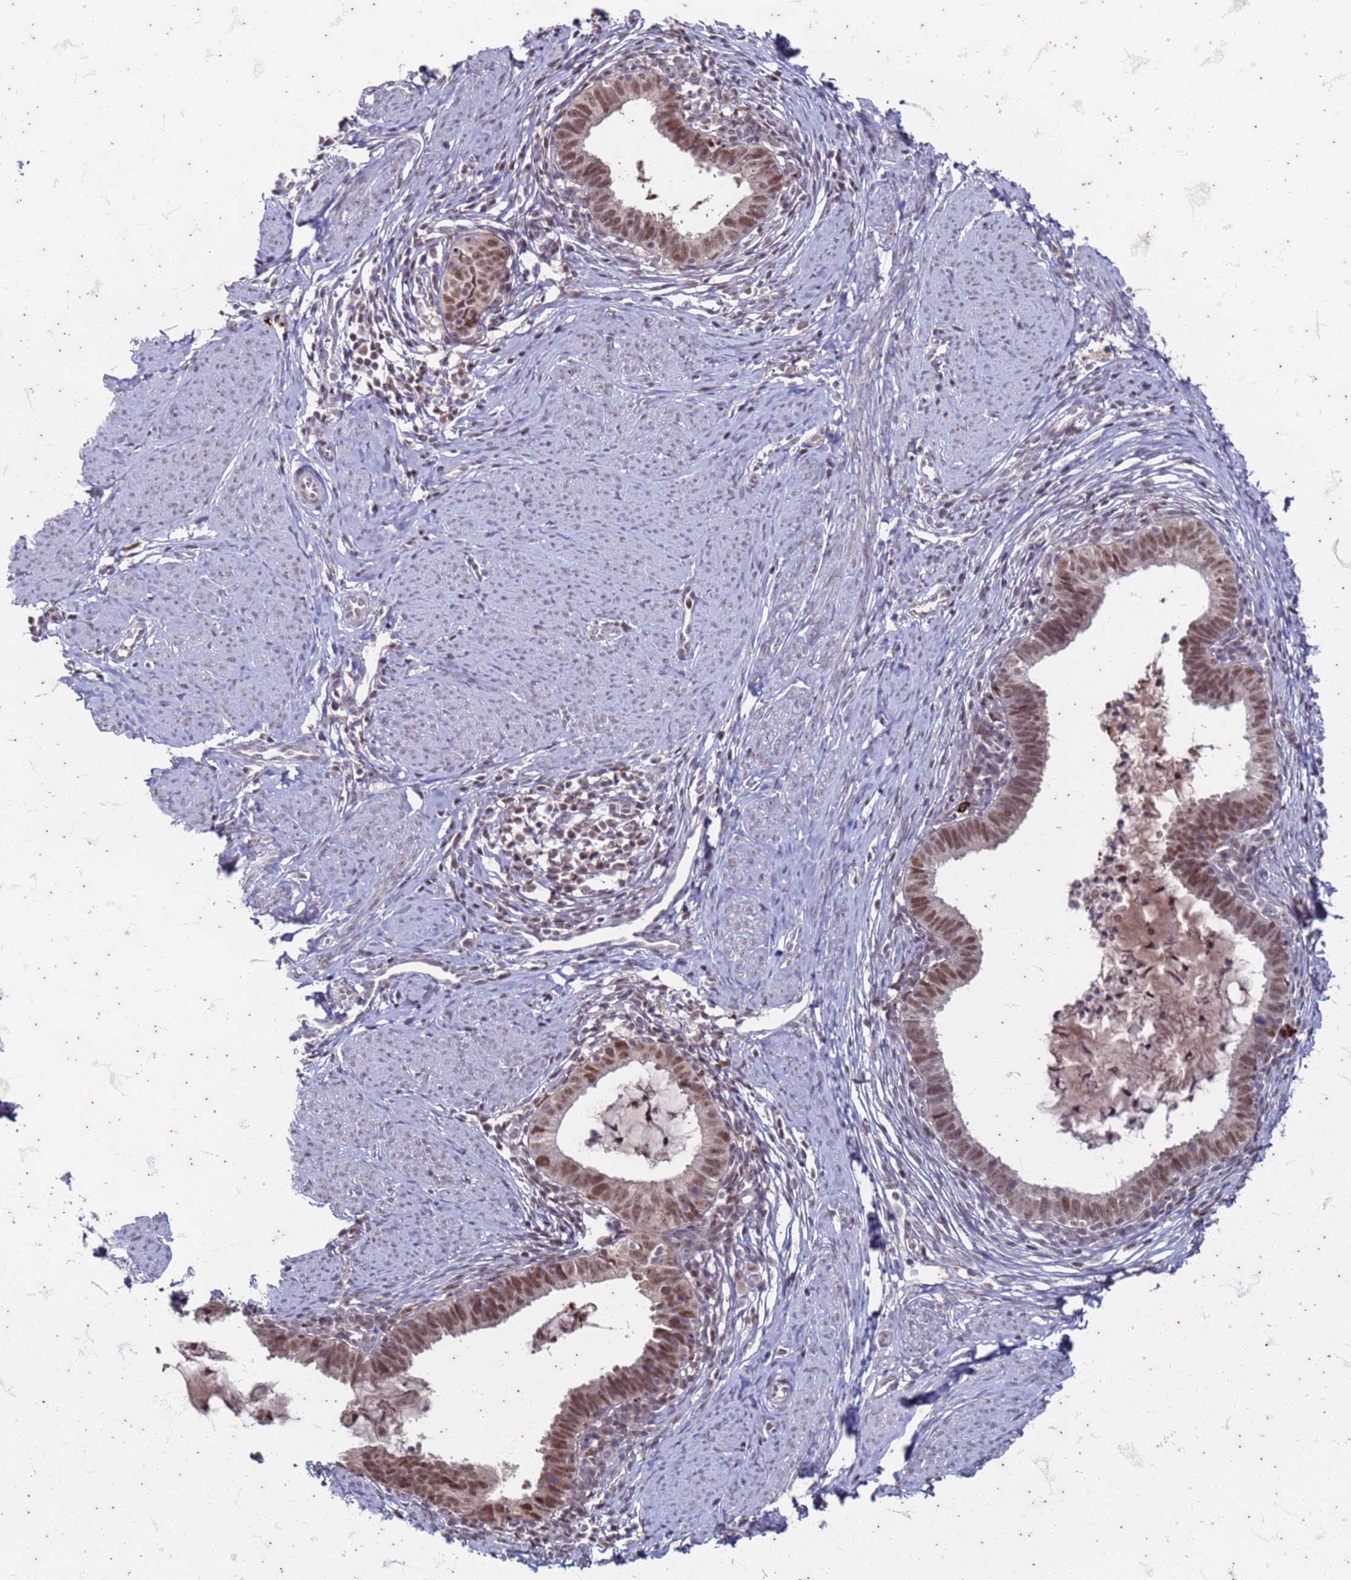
{"staining": {"intensity": "moderate", "quantity": ">75%", "location": "nuclear"}, "tissue": "cervical cancer", "cell_type": "Tumor cells", "image_type": "cancer", "snomed": [{"axis": "morphology", "description": "Adenocarcinoma, NOS"}, {"axis": "topography", "description": "Cervix"}], "caption": "Immunohistochemical staining of cervical adenocarcinoma demonstrates medium levels of moderate nuclear protein staining in approximately >75% of tumor cells.", "gene": "TRMT6", "patient": {"sex": "female", "age": 36}}